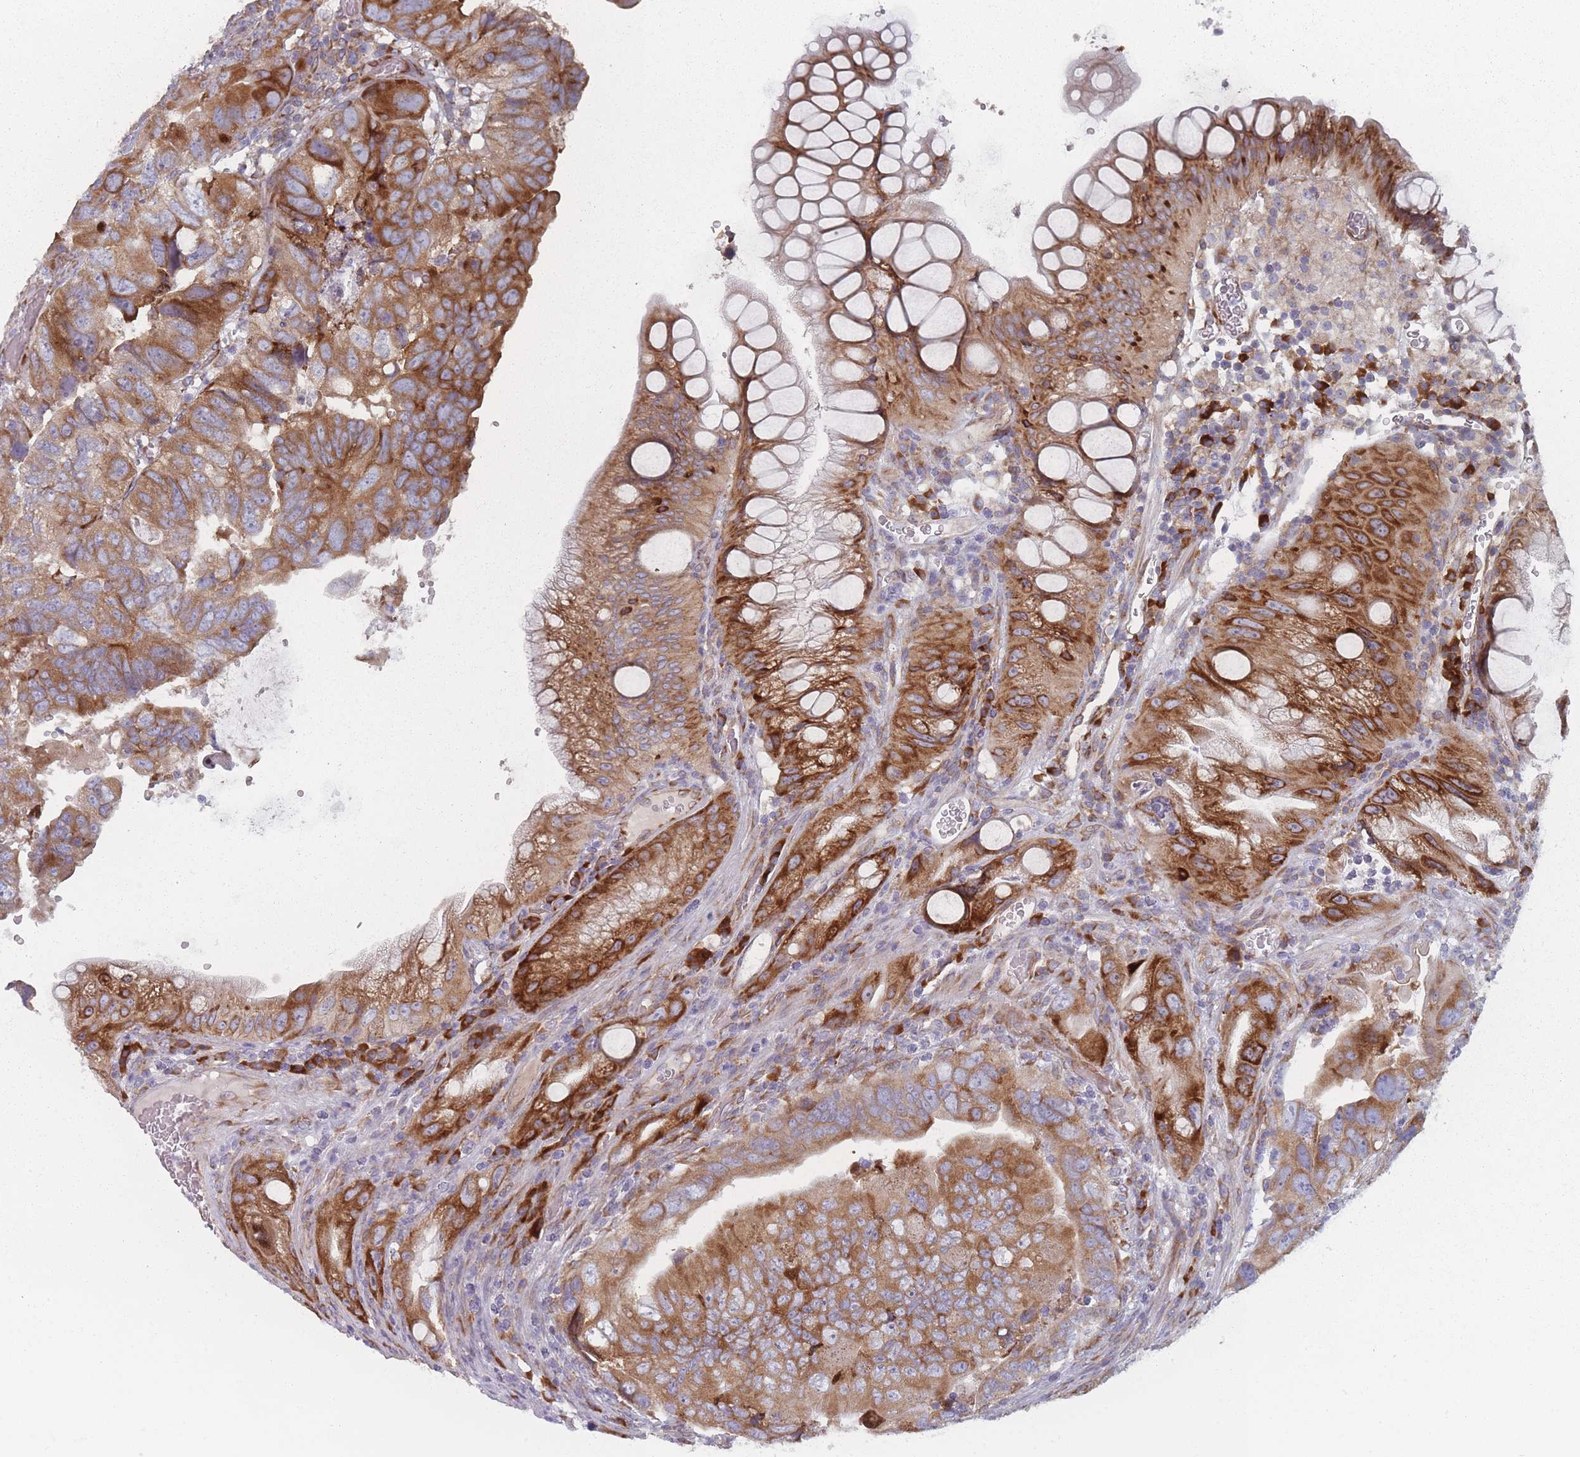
{"staining": {"intensity": "strong", "quantity": ">75%", "location": "cytoplasmic/membranous"}, "tissue": "colorectal cancer", "cell_type": "Tumor cells", "image_type": "cancer", "snomed": [{"axis": "morphology", "description": "Adenocarcinoma, NOS"}, {"axis": "topography", "description": "Rectum"}], "caption": "Protein staining displays strong cytoplasmic/membranous staining in about >75% of tumor cells in colorectal adenocarcinoma.", "gene": "CACNG5", "patient": {"sex": "male", "age": 63}}